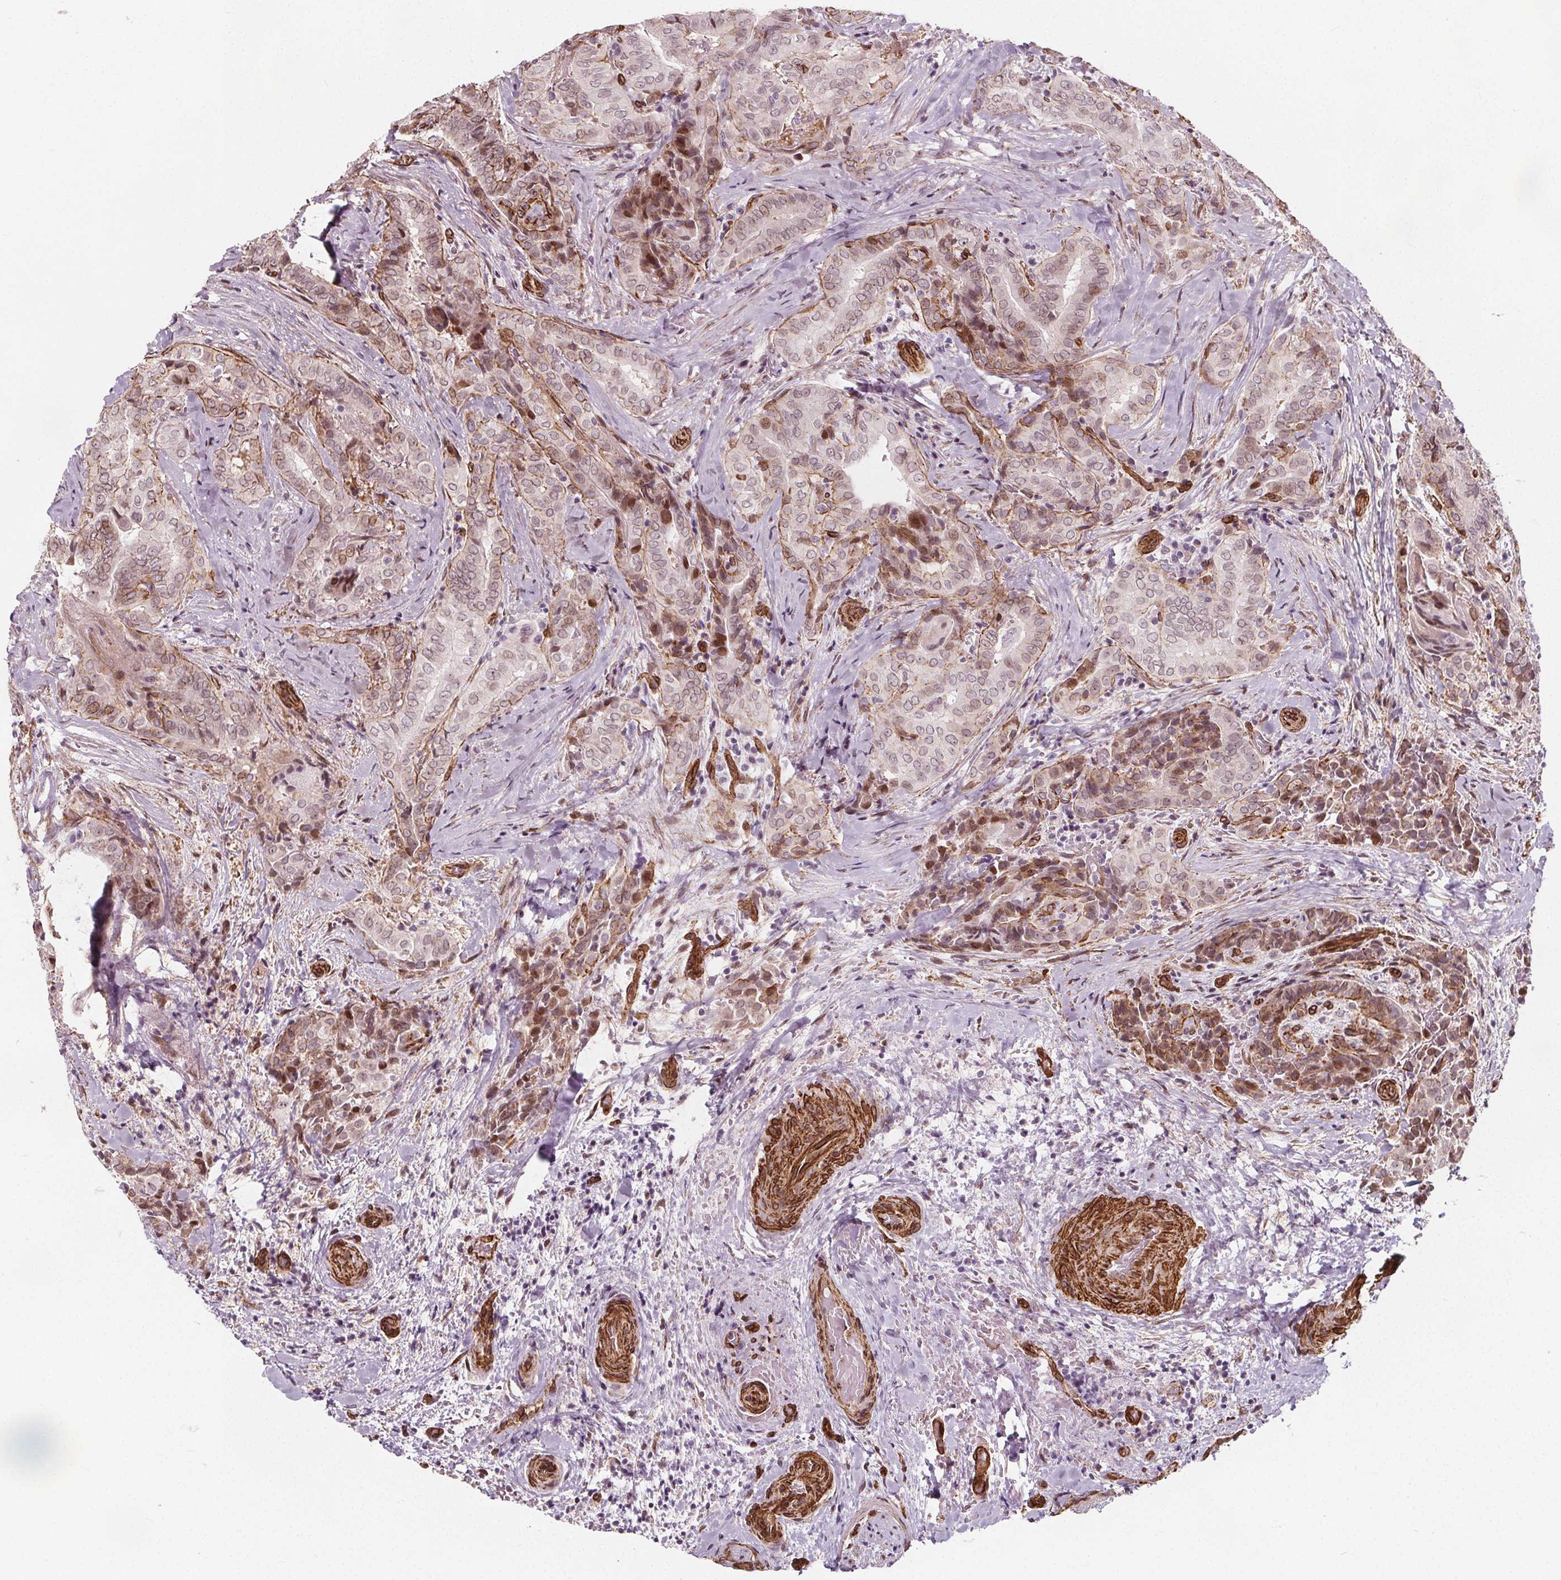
{"staining": {"intensity": "weak", "quantity": "<25%", "location": "nuclear"}, "tissue": "thyroid cancer", "cell_type": "Tumor cells", "image_type": "cancer", "snomed": [{"axis": "morphology", "description": "Papillary adenocarcinoma, NOS"}, {"axis": "topography", "description": "Thyroid gland"}], "caption": "Histopathology image shows no significant protein expression in tumor cells of papillary adenocarcinoma (thyroid).", "gene": "HAS1", "patient": {"sex": "female", "age": 61}}